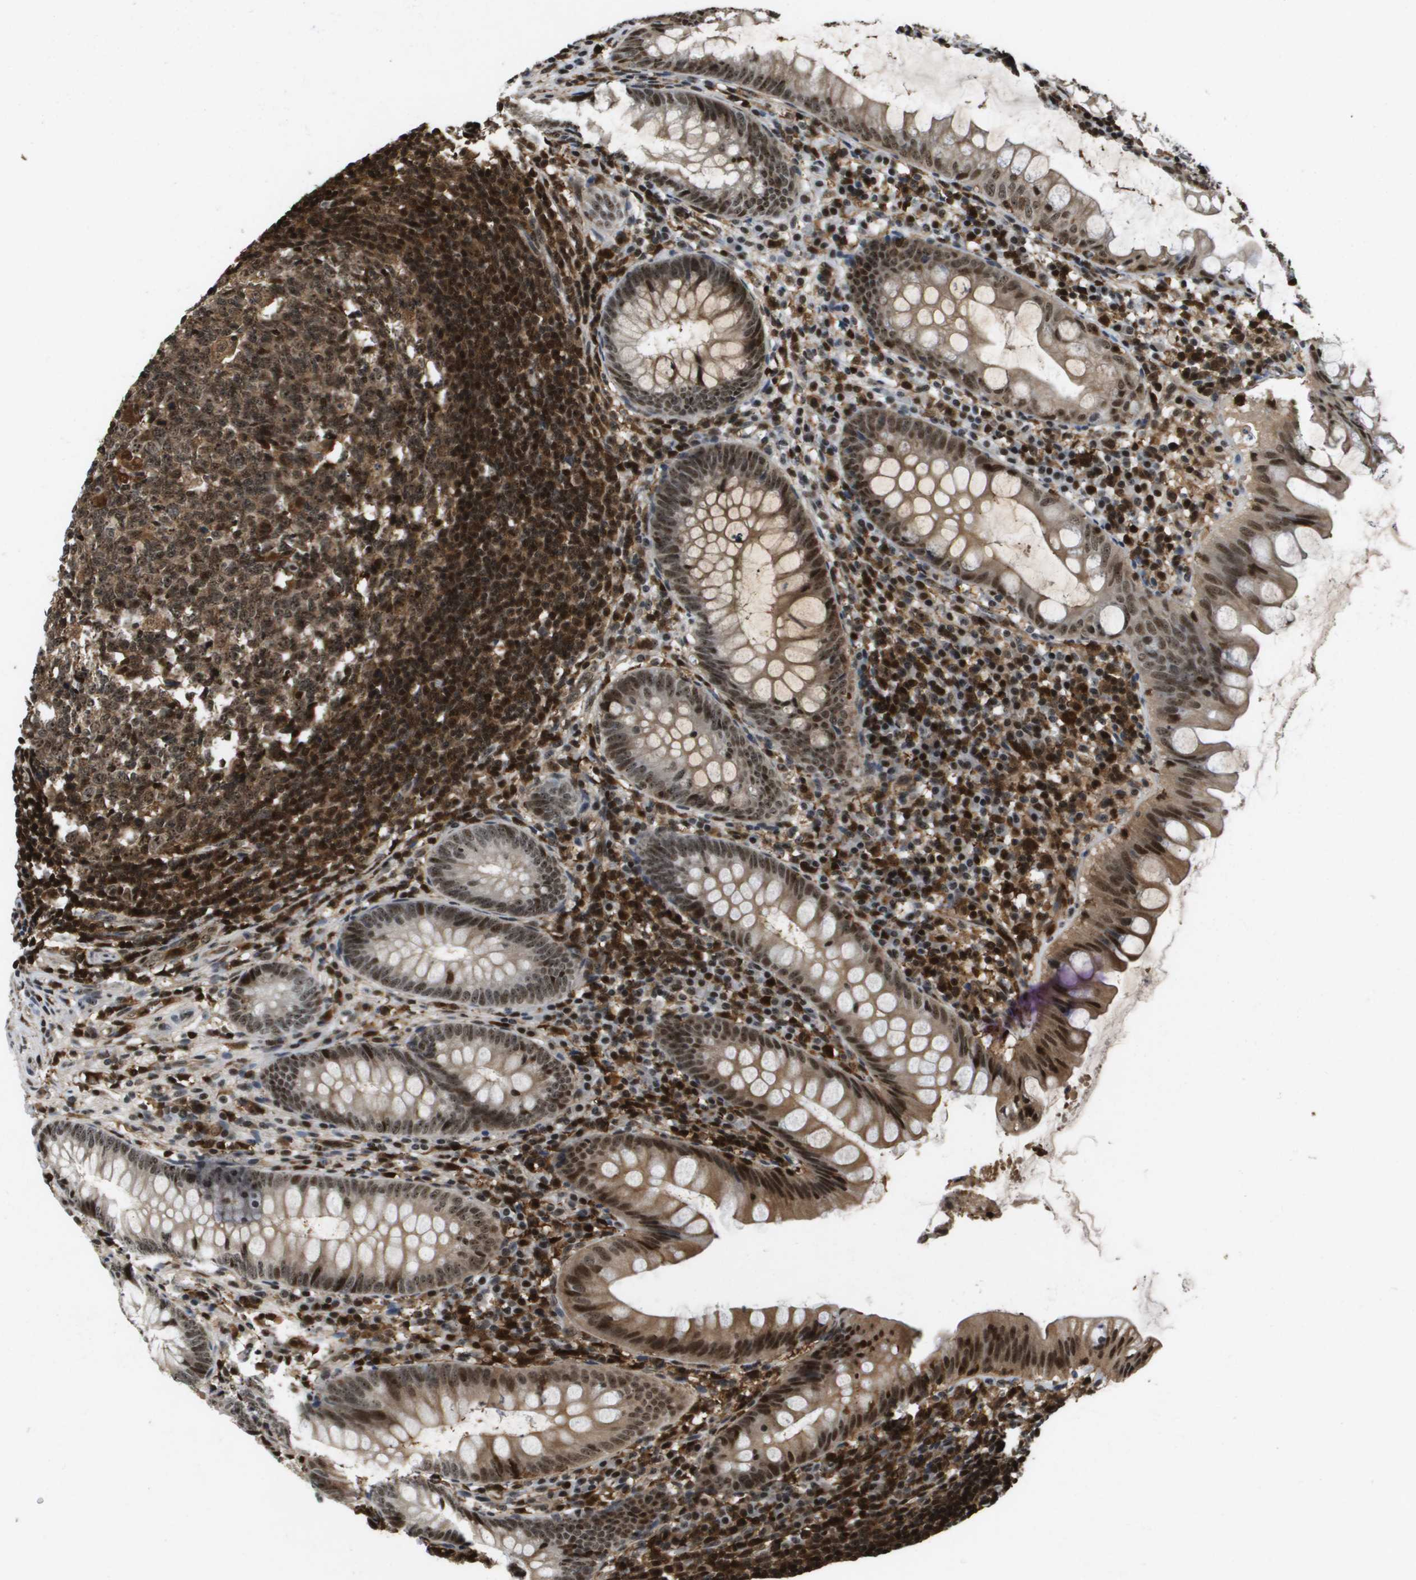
{"staining": {"intensity": "strong", "quantity": "25%-75%", "location": "nuclear"}, "tissue": "appendix", "cell_type": "Glandular cells", "image_type": "normal", "snomed": [{"axis": "morphology", "description": "Normal tissue, NOS"}, {"axis": "topography", "description": "Appendix"}], "caption": "Immunohistochemistry (IHC) micrograph of unremarkable appendix stained for a protein (brown), which reveals high levels of strong nuclear expression in about 25%-75% of glandular cells.", "gene": "EP400", "patient": {"sex": "male", "age": 56}}